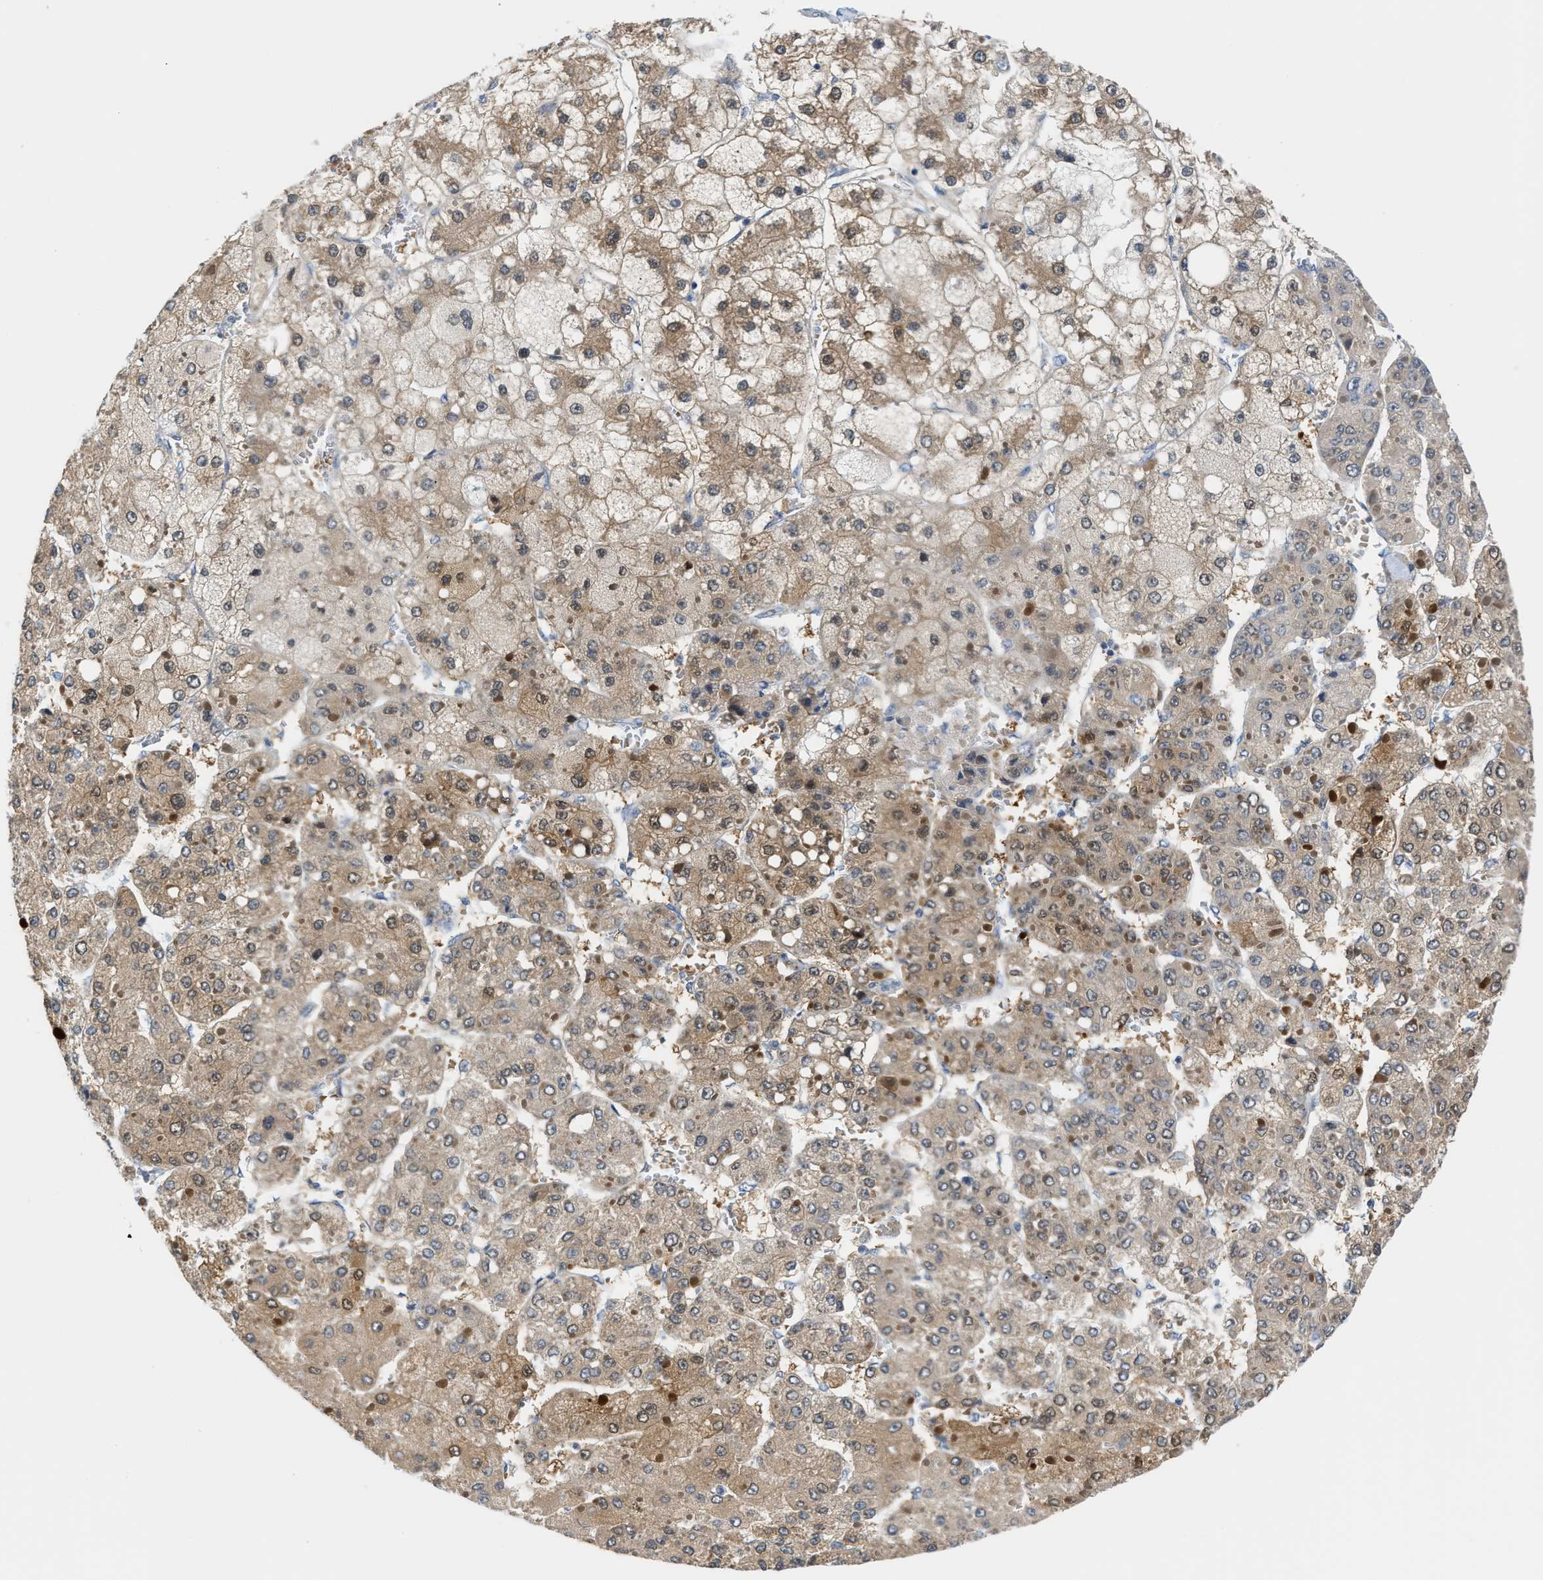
{"staining": {"intensity": "moderate", "quantity": "25%-75%", "location": "cytoplasmic/membranous,nuclear"}, "tissue": "liver cancer", "cell_type": "Tumor cells", "image_type": "cancer", "snomed": [{"axis": "morphology", "description": "Carcinoma, Hepatocellular, NOS"}, {"axis": "topography", "description": "Liver"}], "caption": "Moderate cytoplasmic/membranous and nuclear expression for a protein is identified in about 25%-75% of tumor cells of liver hepatocellular carcinoma using IHC.", "gene": "PSAT1", "patient": {"sex": "female", "age": 73}}